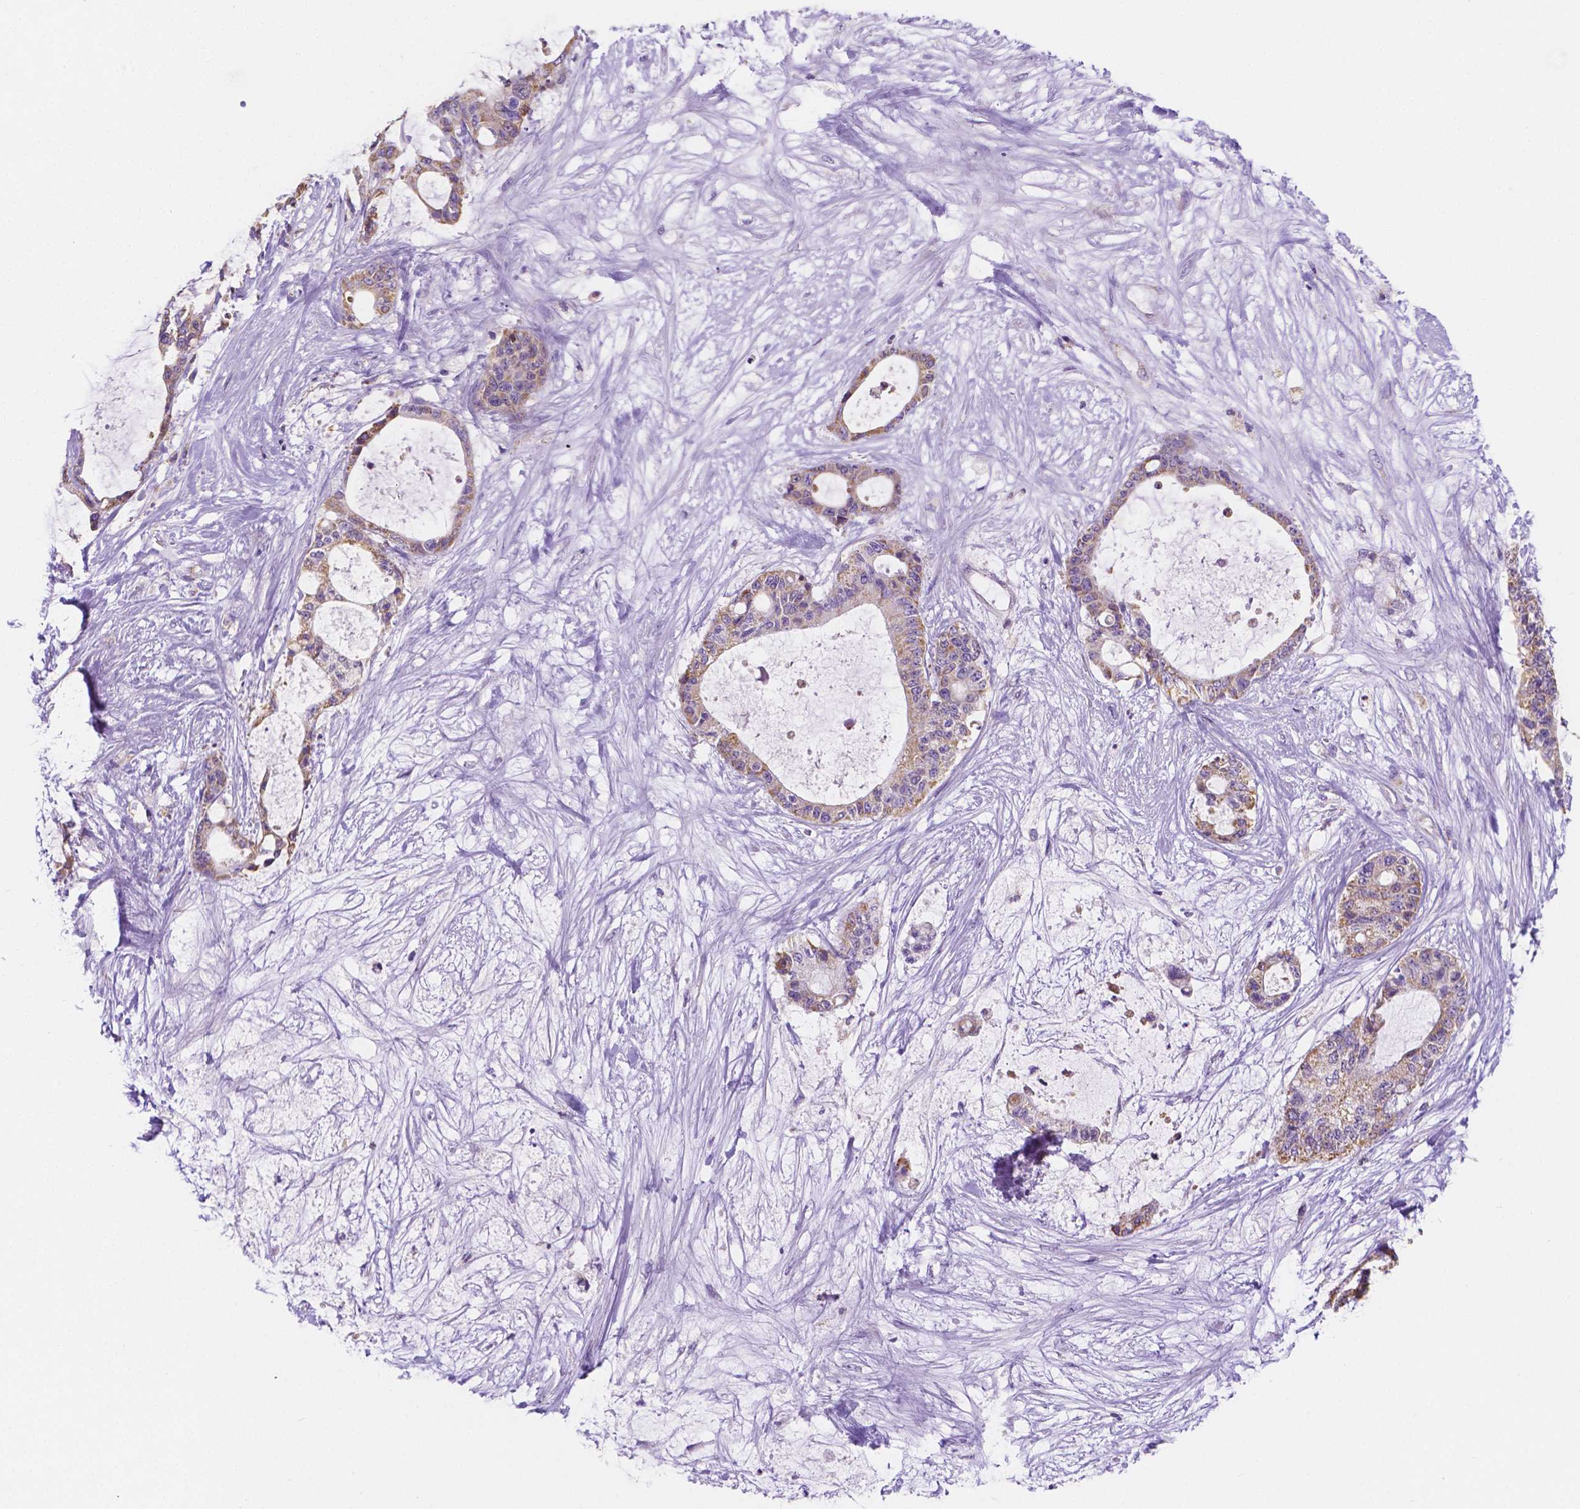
{"staining": {"intensity": "weak", "quantity": ">75%", "location": "cytoplasmic/membranous"}, "tissue": "liver cancer", "cell_type": "Tumor cells", "image_type": "cancer", "snomed": [{"axis": "morphology", "description": "Normal tissue, NOS"}, {"axis": "morphology", "description": "Cholangiocarcinoma"}, {"axis": "topography", "description": "Liver"}, {"axis": "topography", "description": "Peripheral nerve tissue"}], "caption": "An immunohistochemistry (IHC) histopathology image of tumor tissue is shown. Protein staining in brown labels weak cytoplasmic/membranous positivity in cholangiocarcinoma (liver) within tumor cells.", "gene": "TMEM130", "patient": {"sex": "female", "age": 73}}